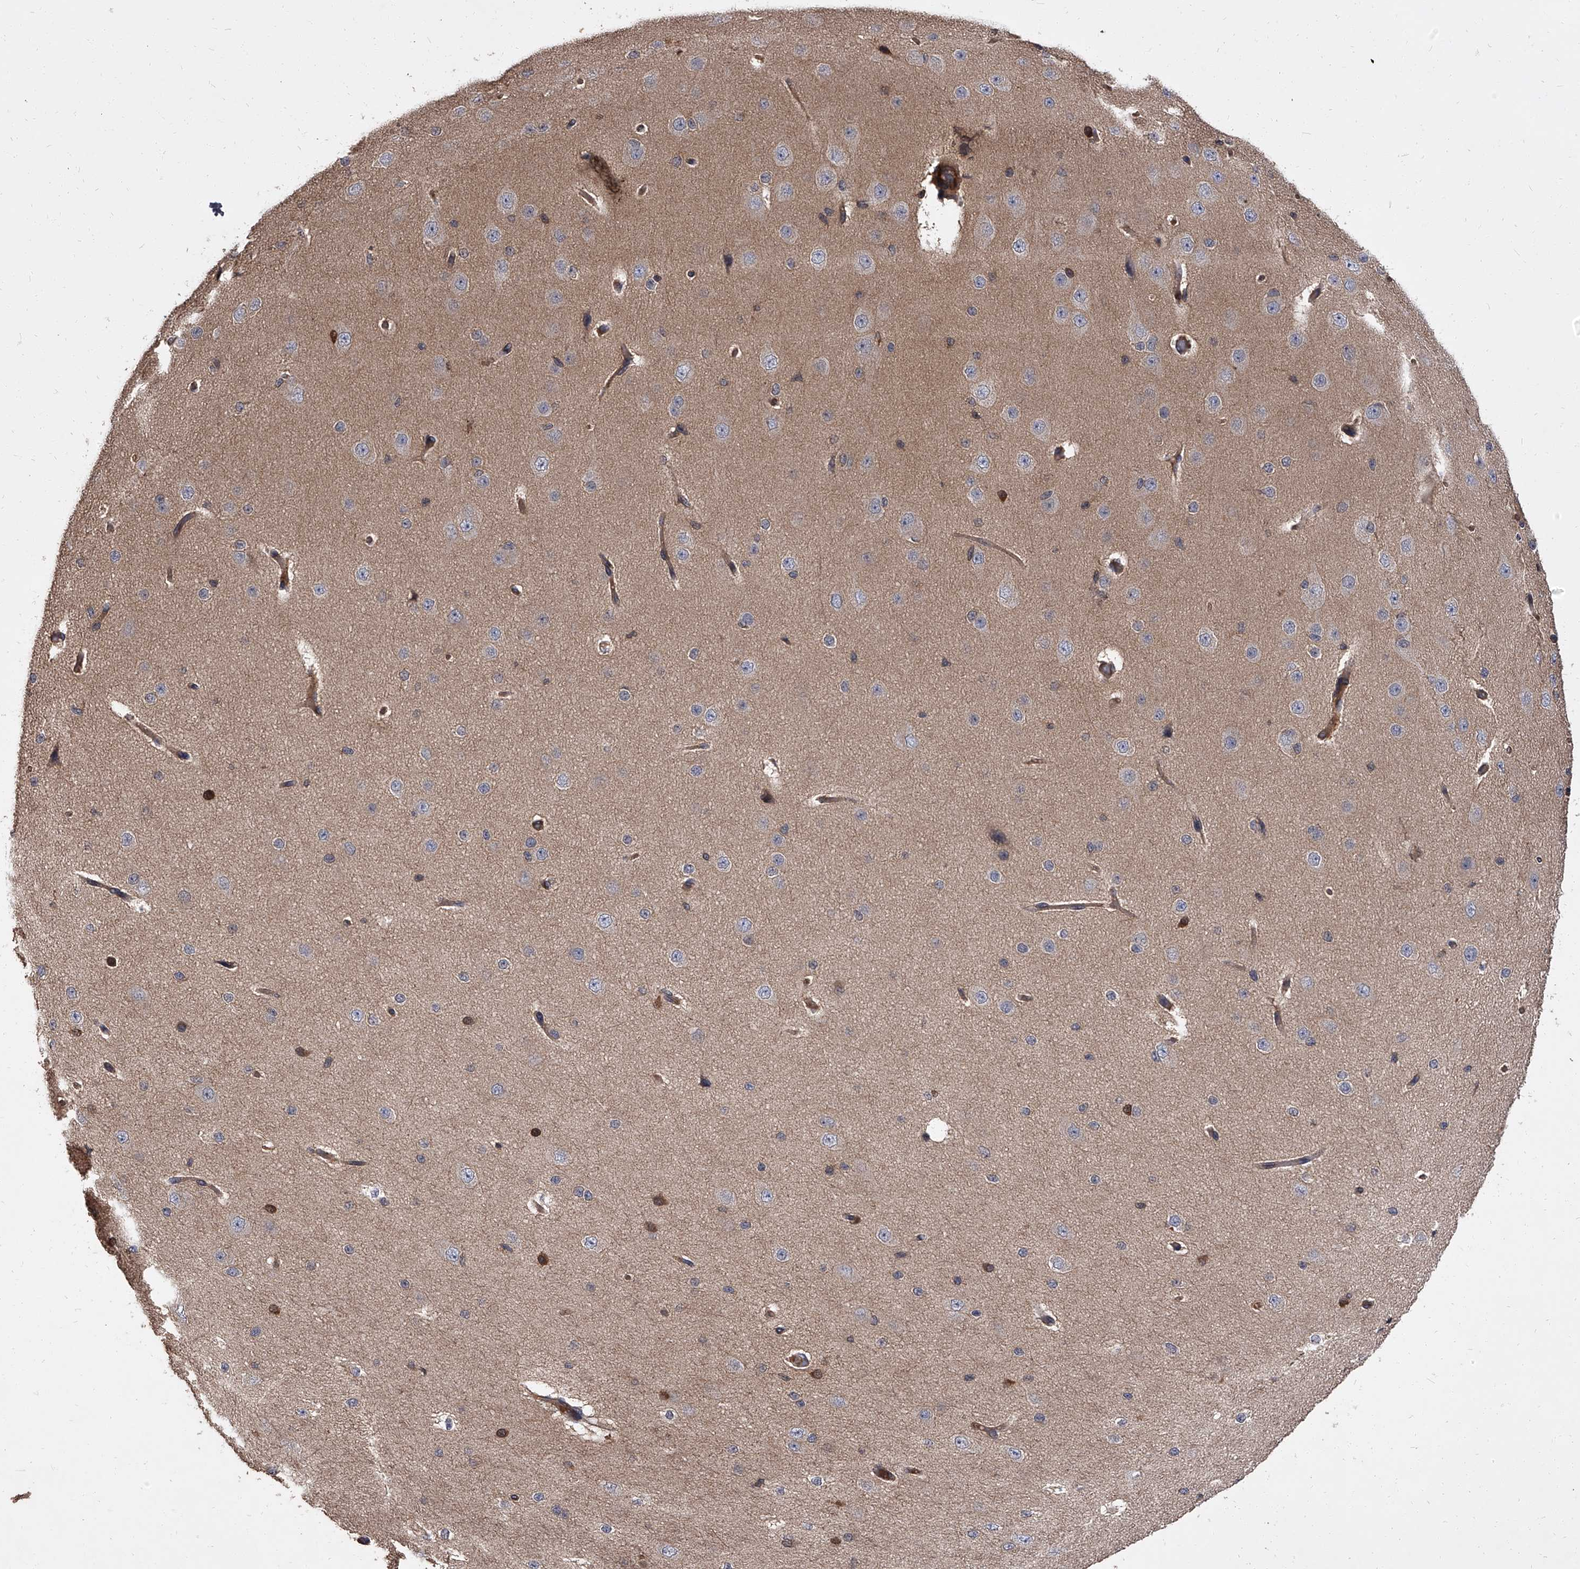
{"staining": {"intensity": "moderate", "quantity": "25%-75%", "location": "cytoplasmic/membranous"}, "tissue": "cerebral cortex", "cell_type": "Endothelial cells", "image_type": "normal", "snomed": [{"axis": "morphology", "description": "Normal tissue, NOS"}, {"axis": "morphology", "description": "Developmental malformation"}, {"axis": "topography", "description": "Cerebral cortex"}], "caption": "Immunohistochemistry image of benign cerebral cortex stained for a protein (brown), which demonstrates medium levels of moderate cytoplasmic/membranous staining in approximately 25%-75% of endothelial cells.", "gene": "STK36", "patient": {"sex": "female", "age": 30}}